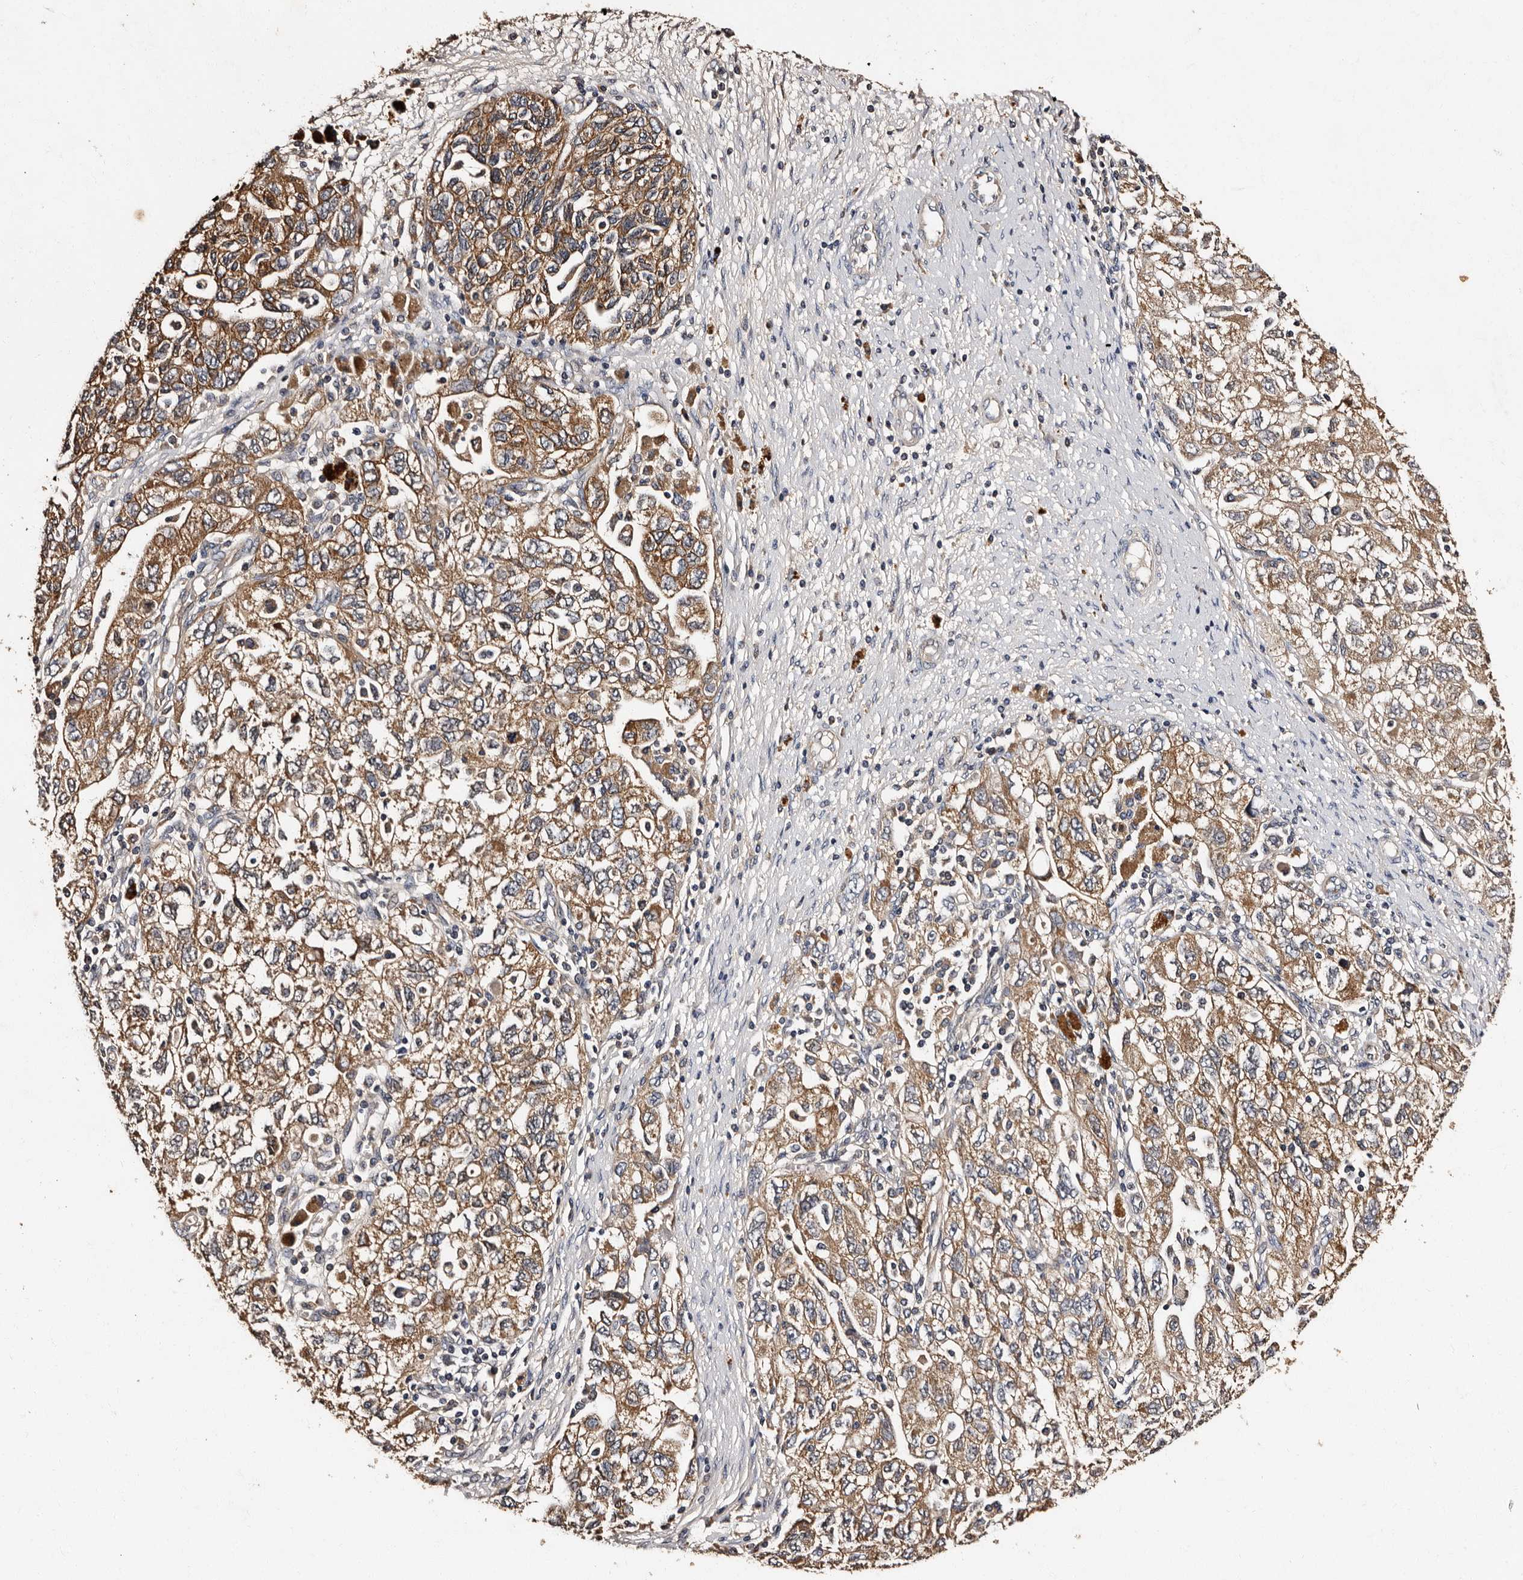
{"staining": {"intensity": "moderate", "quantity": ">75%", "location": "cytoplasmic/membranous"}, "tissue": "ovarian cancer", "cell_type": "Tumor cells", "image_type": "cancer", "snomed": [{"axis": "morphology", "description": "Carcinoma, NOS"}, {"axis": "morphology", "description": "Cystadenocarcinoma, serous, NOS"}, {"axis": "topography", "description": "Ovary"}], "caption": "This histopathology image exhibits serous cystadenocarcinoma (ovarian) stained with IHC to label a protein in brown. The cytoplasmic/membranous of tumor cells show moderate positivity for the protein. Nuclei are counter-stained blue.", "gene": "ADCK5", "patient": {"sex": "female", "age": 69}}